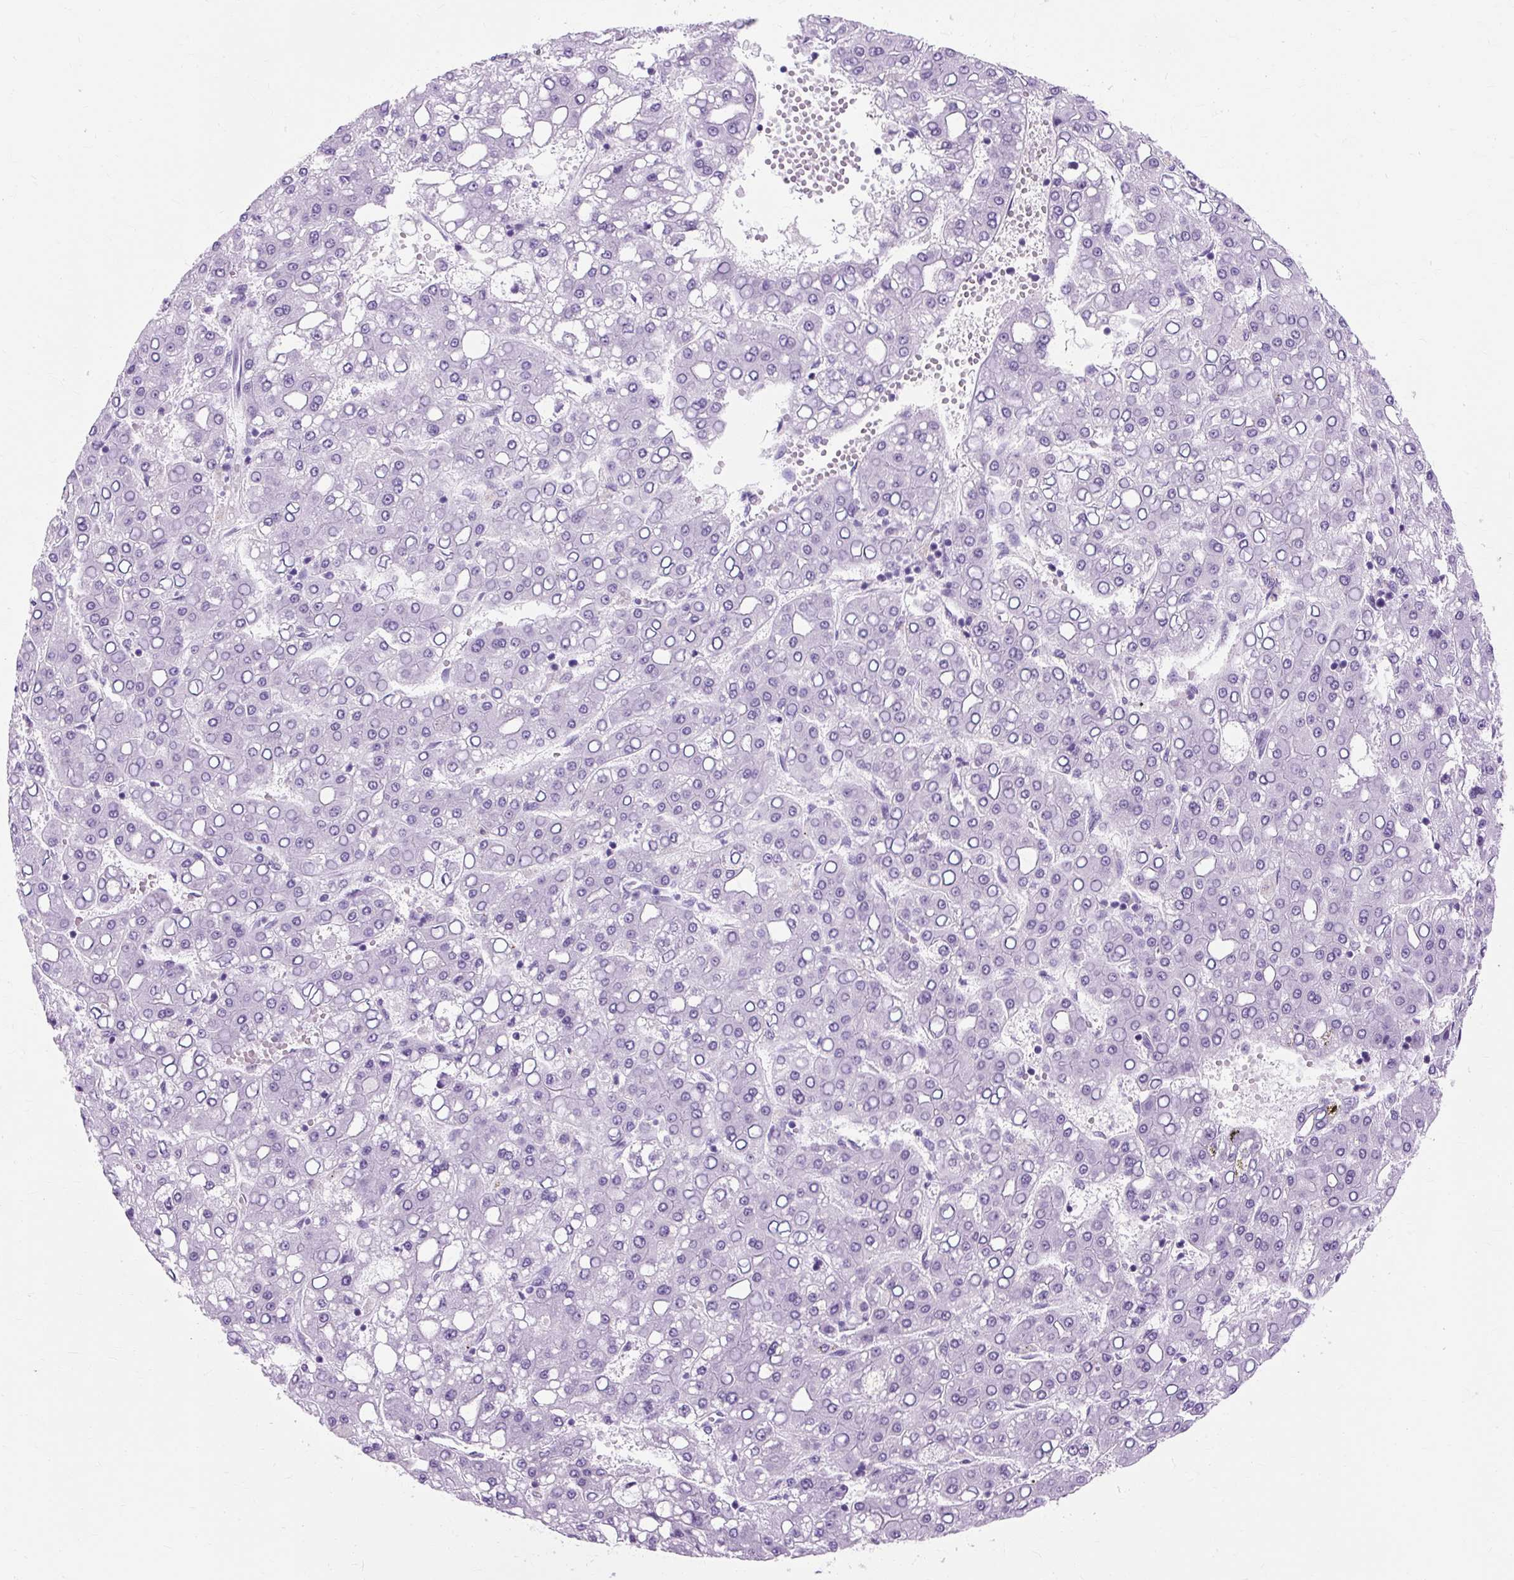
{"staining": {"intensity": "negative", "quantity": "none", "location": "none"}, "tissue": "liver cancer", "cell_type": "Tumor cells", "image_type": "cancer", "snomed": [{"axis": "morphology", "description": "Carcinoma, Hepatocellular, NOS"}, {"axis": "topography", "description": "Liver"}], "caption": "An immunohistochemistry (IHC) histopathology image of liver hepatocellular carcinoma is shown. There is no staining in tumor cells of liver hepatocellular carcinoma. (Brightfield microscopy of DAB IHC at high magnification).", "gene": "TMEM89", "patient": {"sex": "male", "age": 65}}